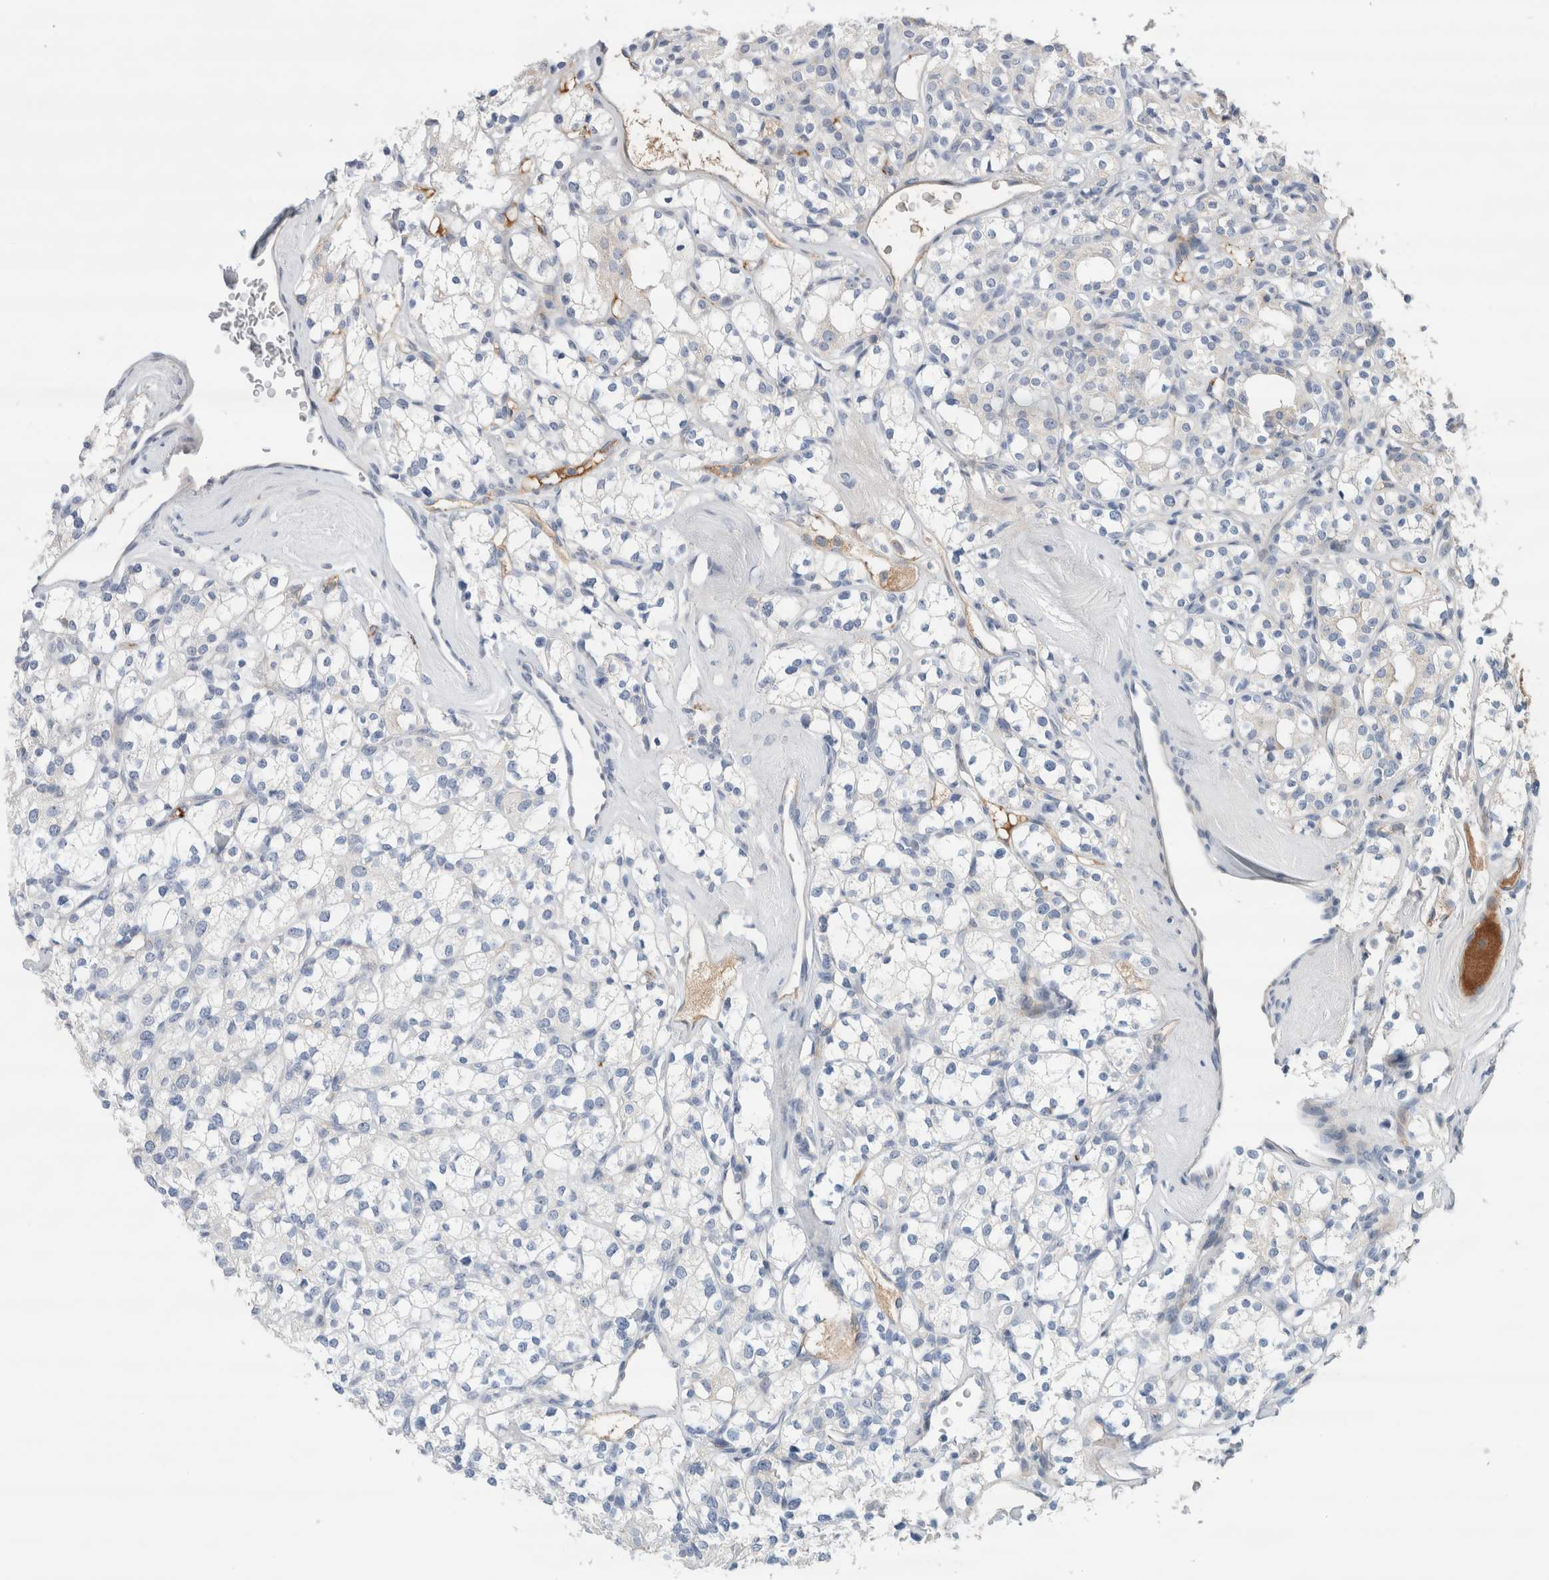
{"staining": {"intensity": "negative", "quantity": "none", "location": "none"}, "tissue": "renal cancer", "cell_type": "Tumor cells", "image_type": "cancer", "snomed": [{"axis": "morphology", "description": "Adenocarcinoma, NOS"}, {"axis": "topography", "description": "Kidney"}], "caption": "Photomicrograph shows no protein positivity in tumor cells of renal cancer (adenocarcinoma) tissue.", "gene": "ECHDC2", "patient": {"sex": "male", "age": 77}}